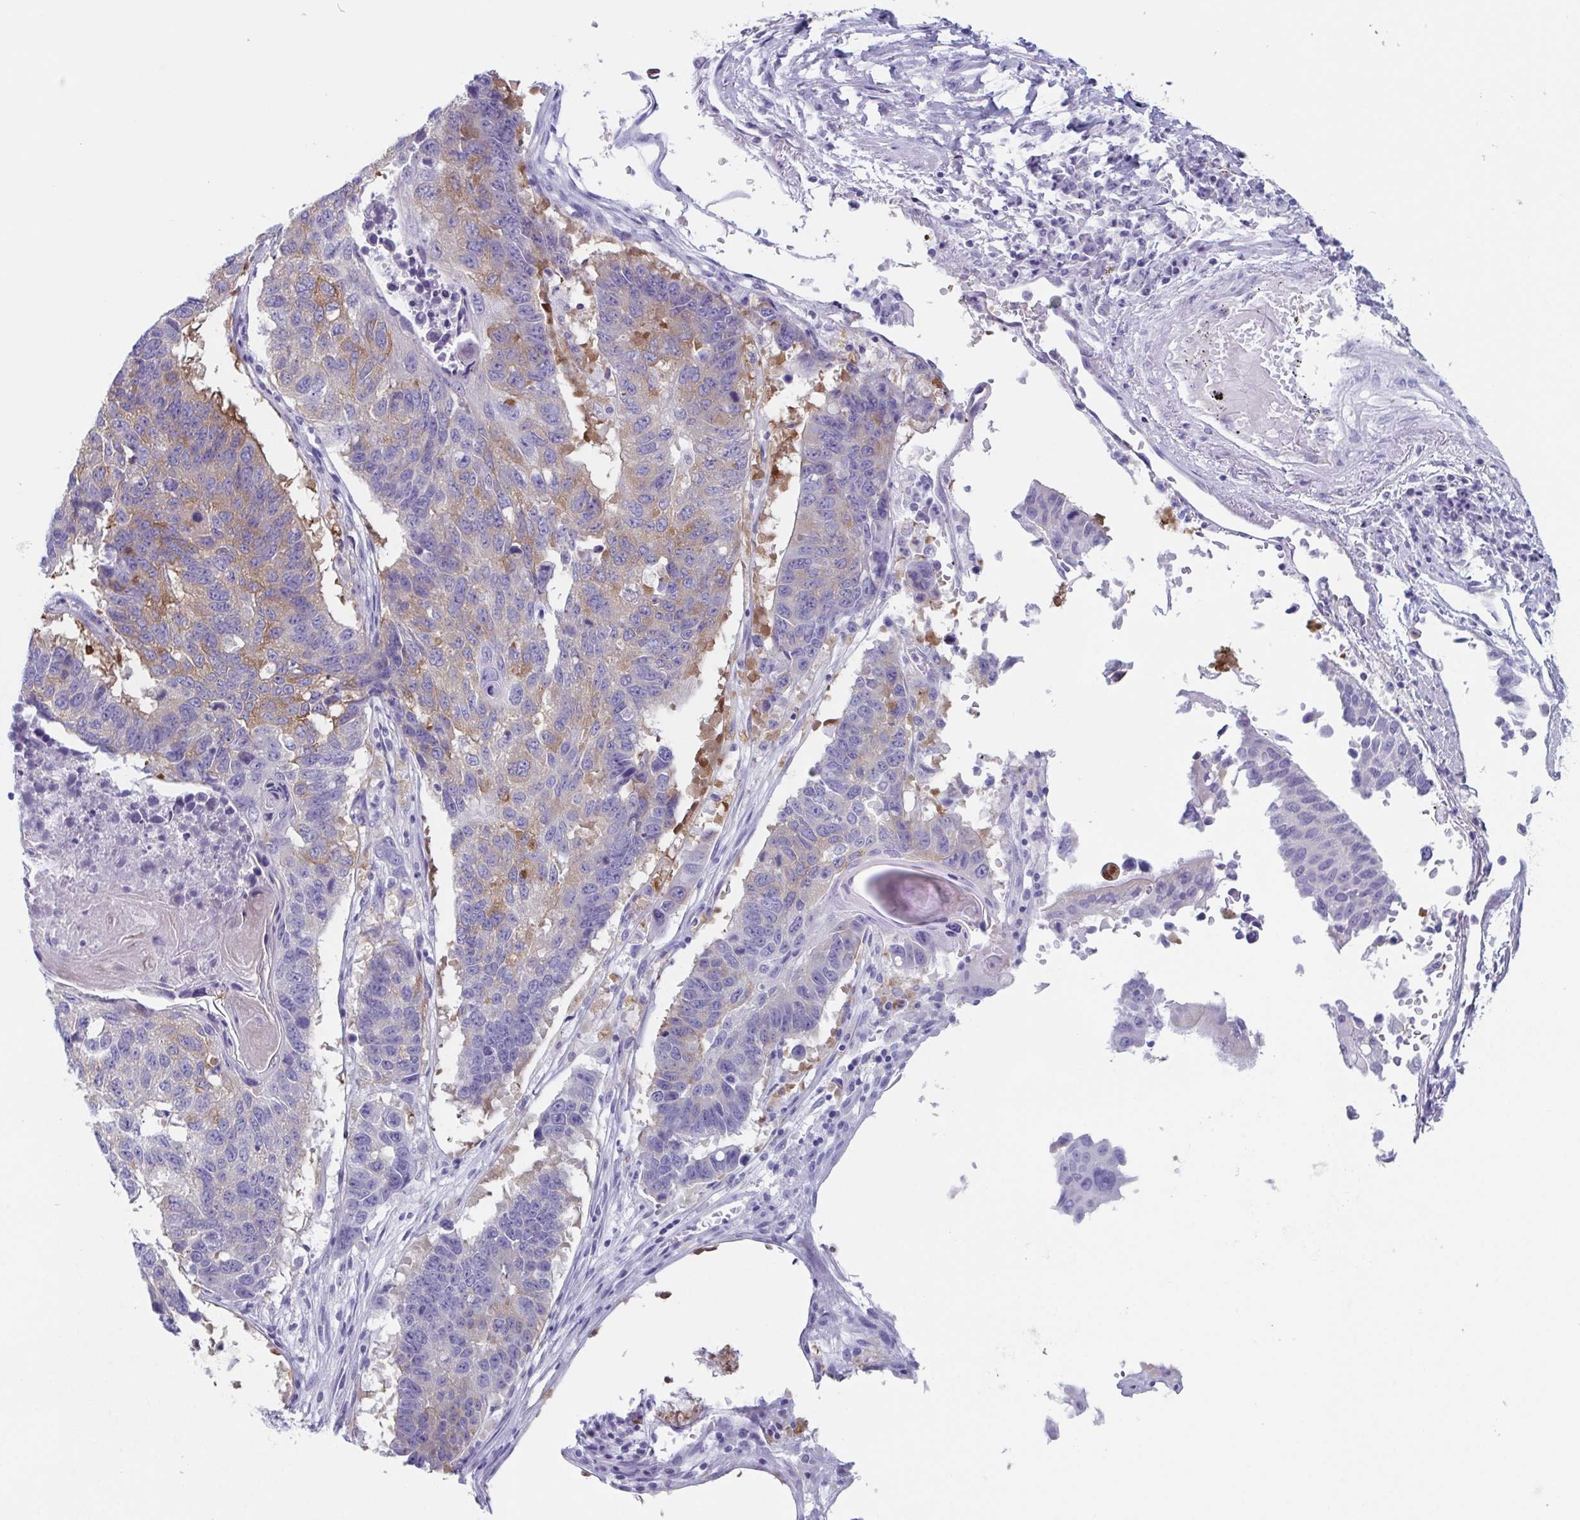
{"staining": {"intensity": "weak", "quantity": "<25%", "location": "cytoplasmic/membranous"}, "tissue": "lung cancer", "cell_type": "Tumor cells", "image_type": "cancer", "snomed": [{"axis": "morphology", "description": "Squamous cell carcinoma, NOS"}, {"axis": "topography", "description": "Lung"}], "caption": "DAB immunohistochemical staining of squamous cell carcinoma (lung) shows no significant staining in tumor cells.", "gene": "LYRM2", "patient": {"sex": "male", "age": 73}}